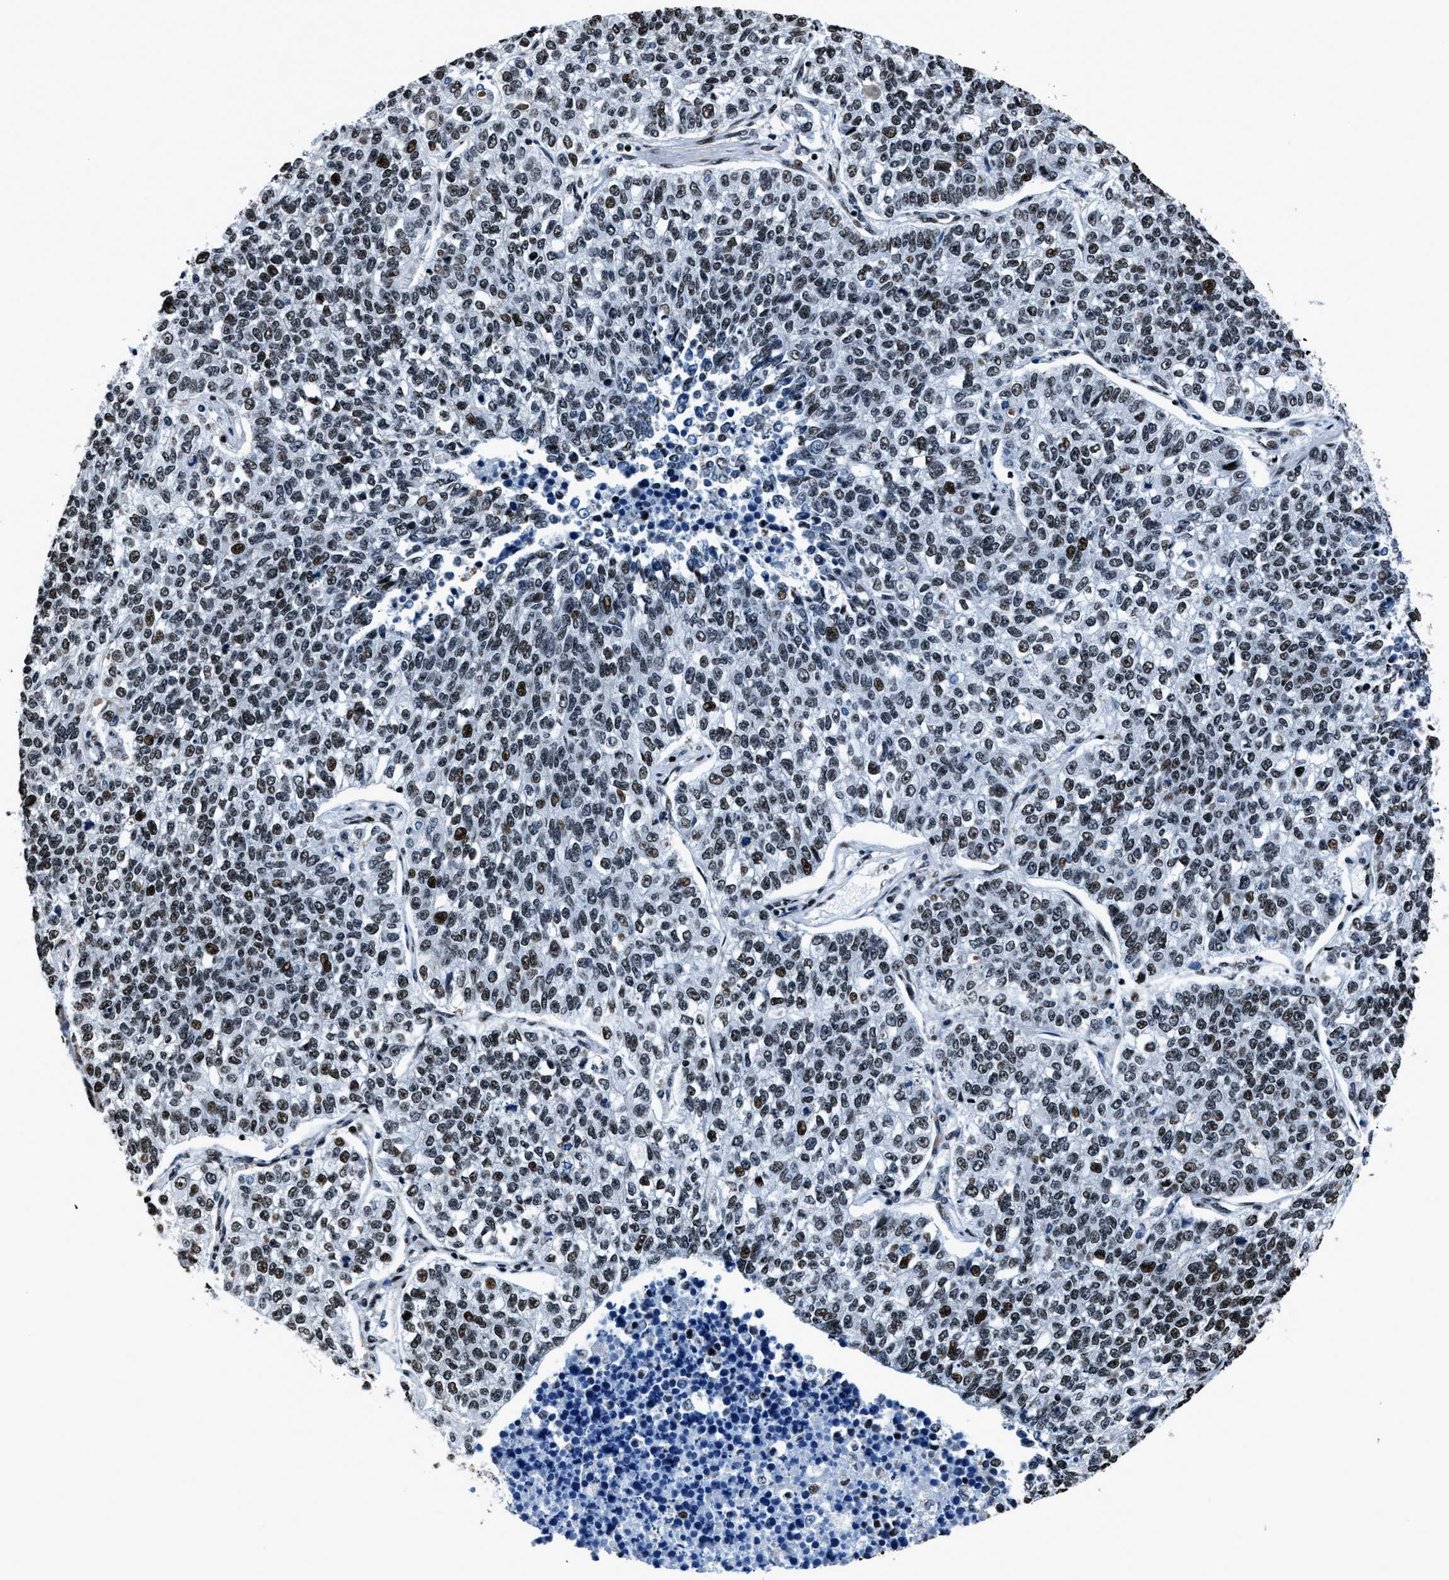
{"staining": {"intensity": "moderate", "quantity": ">75%", "location": "nuclear"}, "tissue": "lung cancer", "cell_type": "Tumor cells", "image_type": "cancer", "snomed": [{"axis": "morphology", "description": "Adenocarcinoma, NOS"}, {"axis": "topography", "description": "Lung"}], "caption": "Moderate nuclear expression is identified in approximately >75% of tumor cells in lung adenocarcinoma. (DAB (3,3'-diaminobenzidine) IHC, brown staining for protein, blue staining for nuclei).", "gene": "PPIE", "patient": {"sex": "male", "age": 49}}